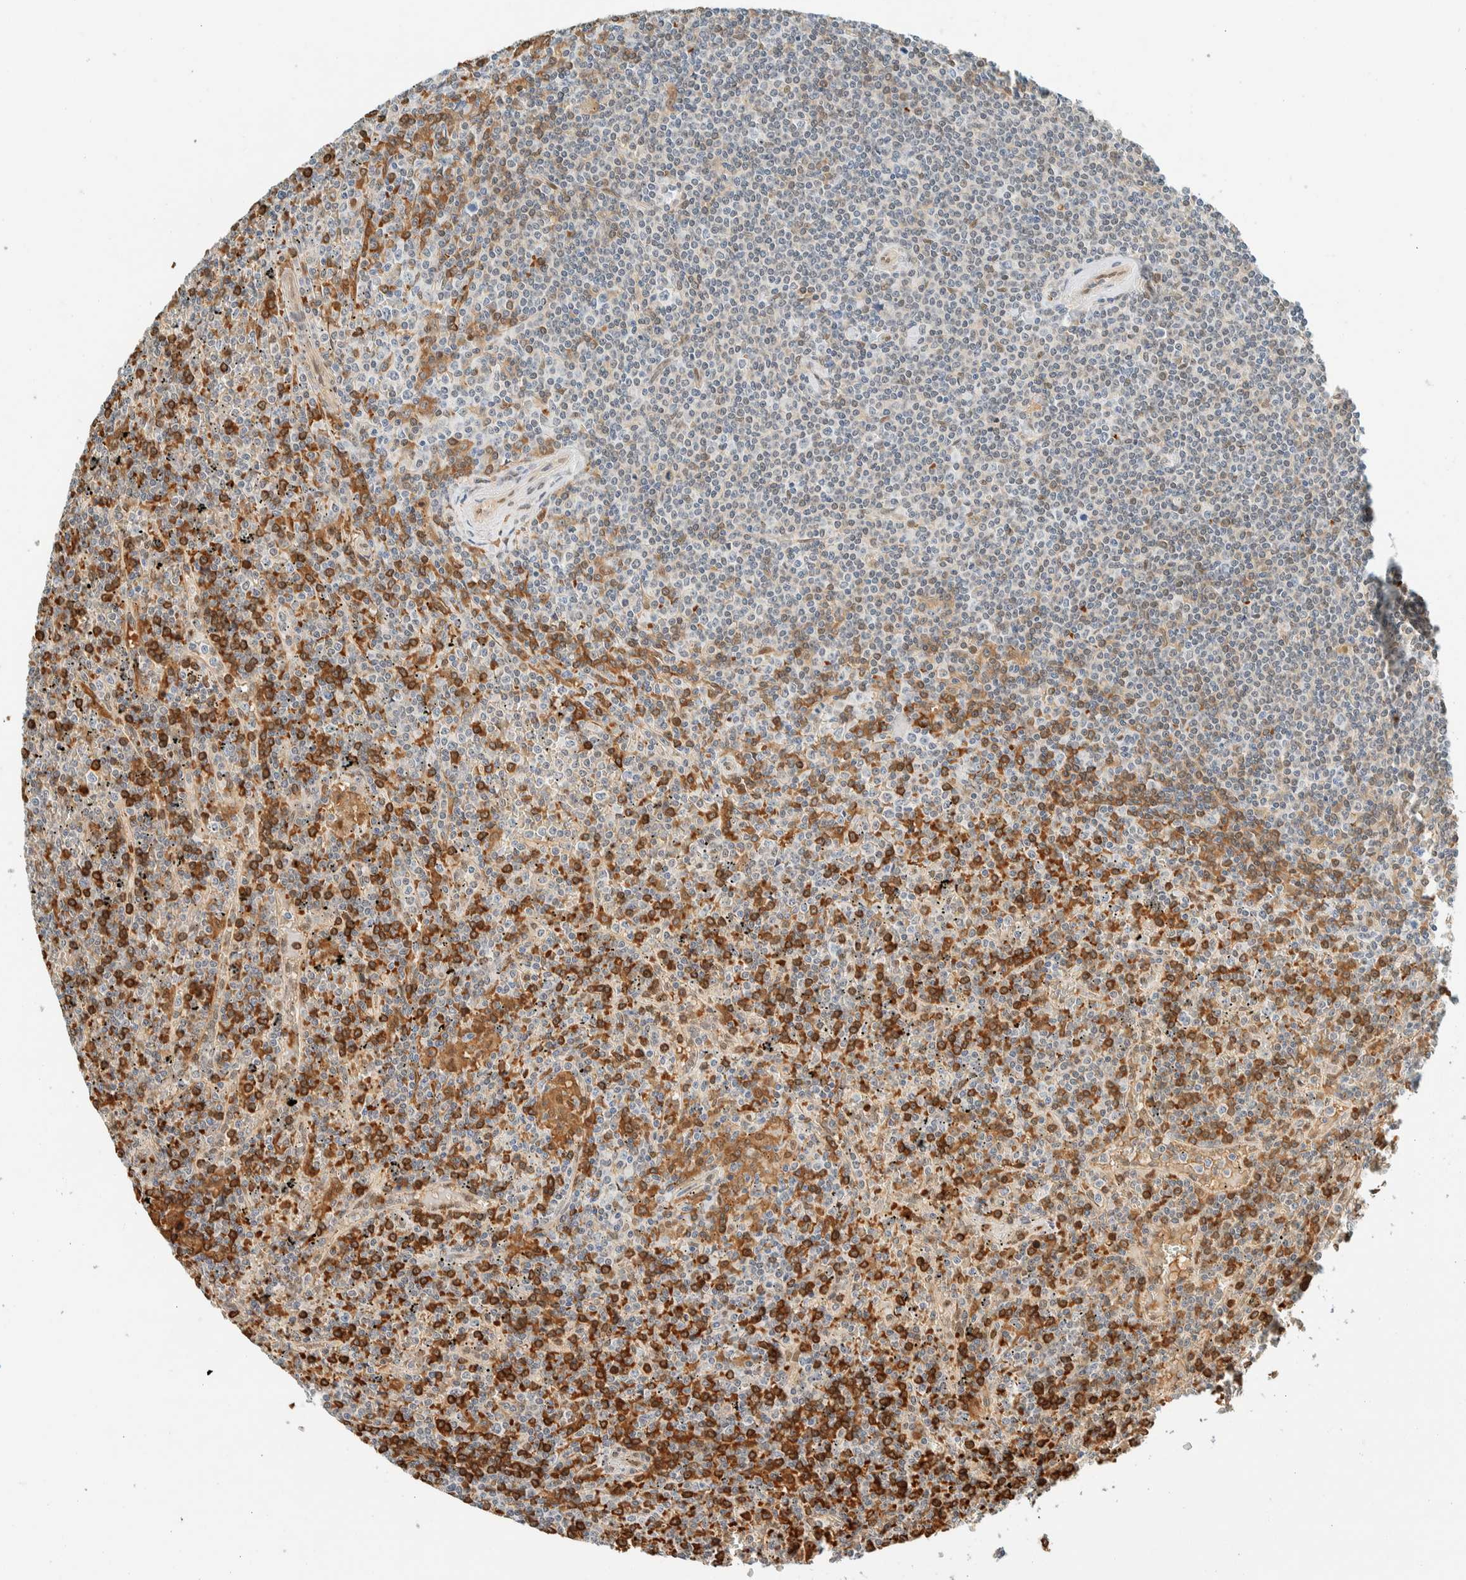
{"staining": {"intensity": "moderate", "quantity": "25%-75%", "location": "cytoplasmic/membranous"}, "tissue": "lymphoma", "cell_type": "Tumor cells", "image_type": "cancer", "snomed": [{"axis": "morphology", "description": "Malignant lymphoma, non-Hodgkin's type, Low grade"}, {"axis": "topography", "description": "Spleen"}], "caption": "Moderate cytoplasmic/membranous expression is seen in about 25%-75% of tumor cells in lymphoma.", "gene": "TSTD2", "patient": {"sex": "female", "age": 19}}